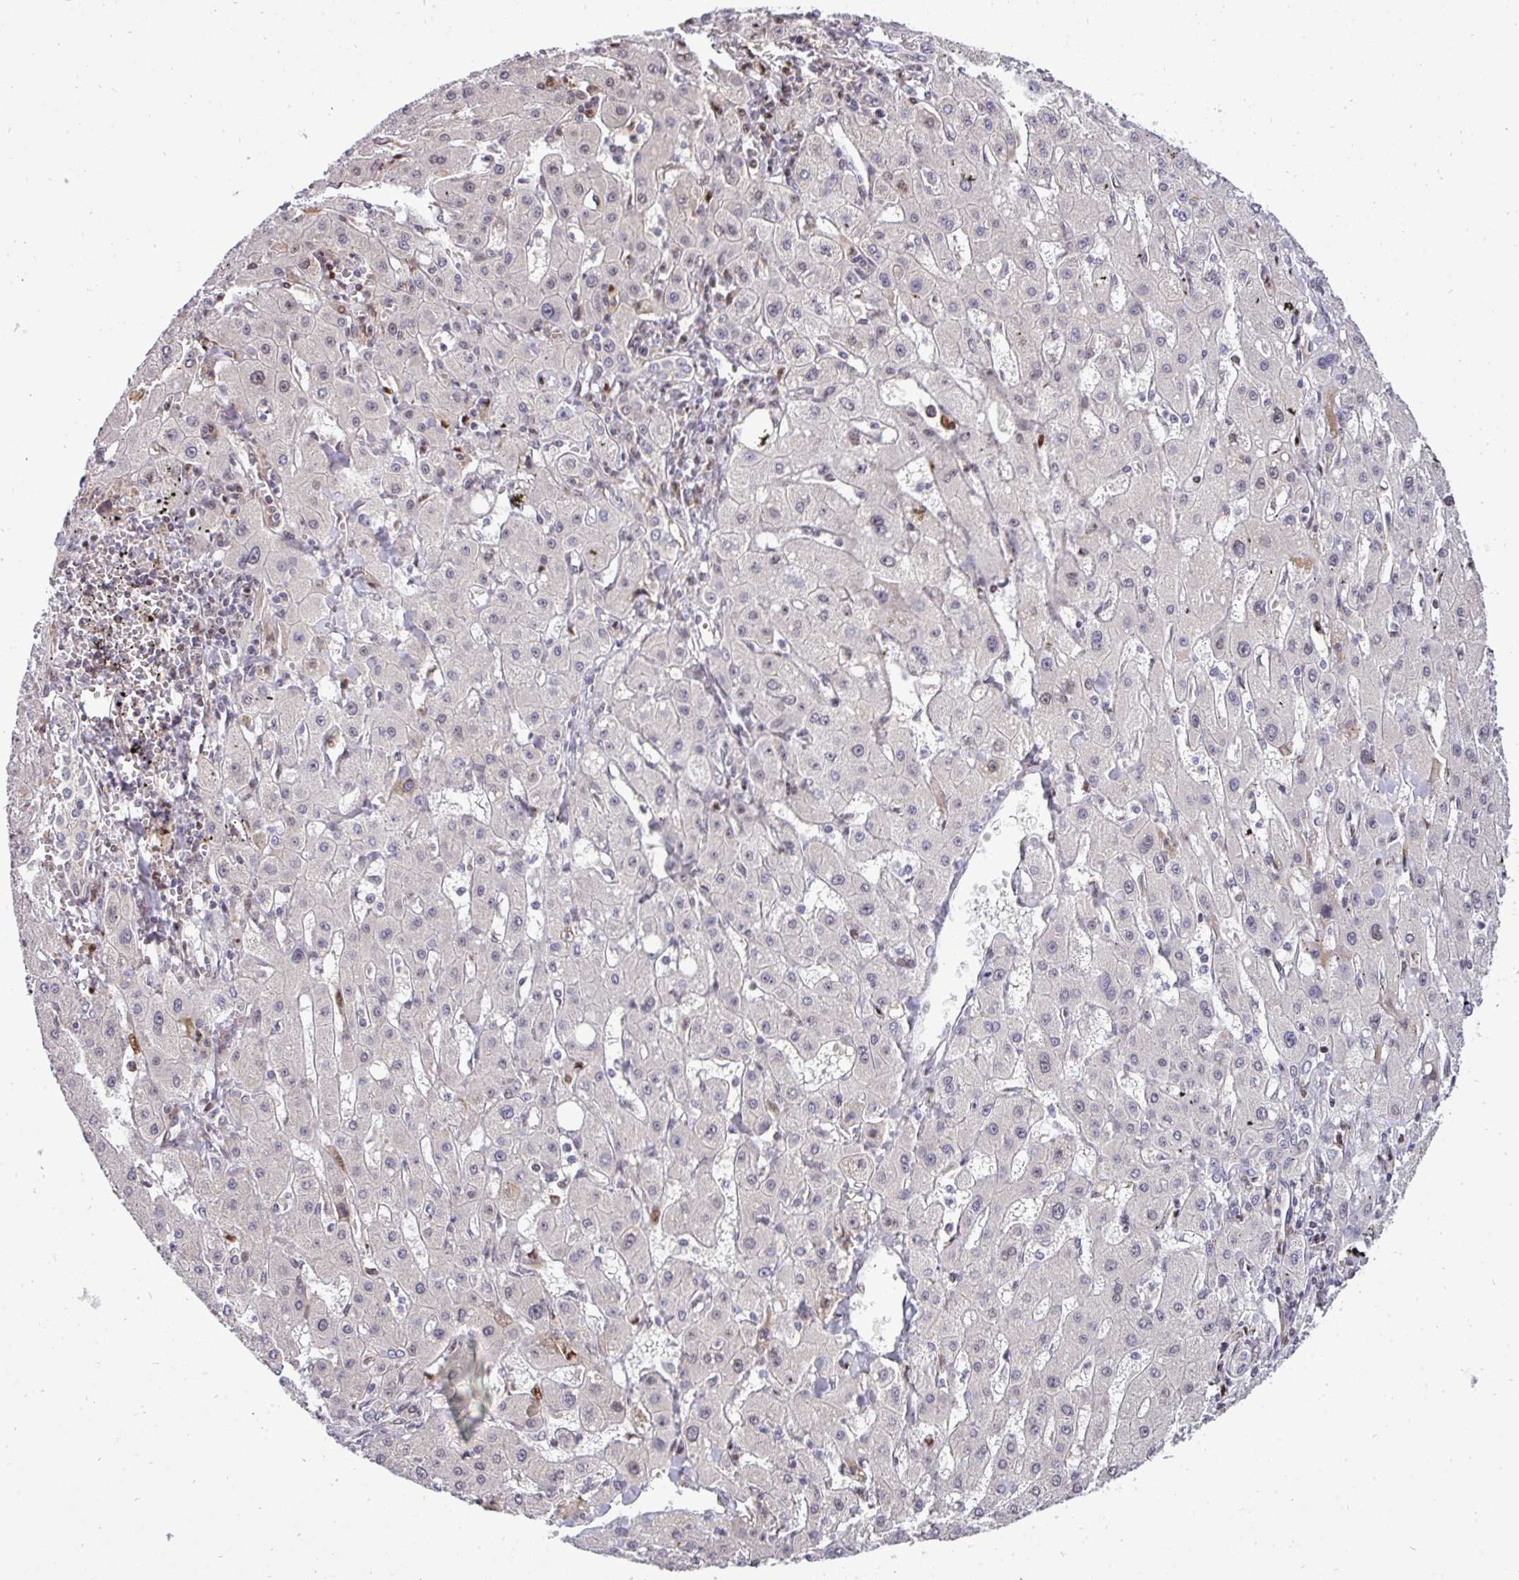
{"staining": {"intensity": "negative", "quantity": "none", "location": "none"}, "tissue": "liver cancer", "cell_type": "Tumor cells", "image_type": "cancer", "snomed": [{"axis": "morphology", "description": "Carcinoma, Hepatocellular, NOS"}, {"axis": "topography", "description": "Liver"}], "caption": "Protein analysis of hepatocellular carcinoma (liver) reveals no significant positivity in tumor cells.", "gene": "PATZ1", "patient": {"sex": "male", "age": 72}}